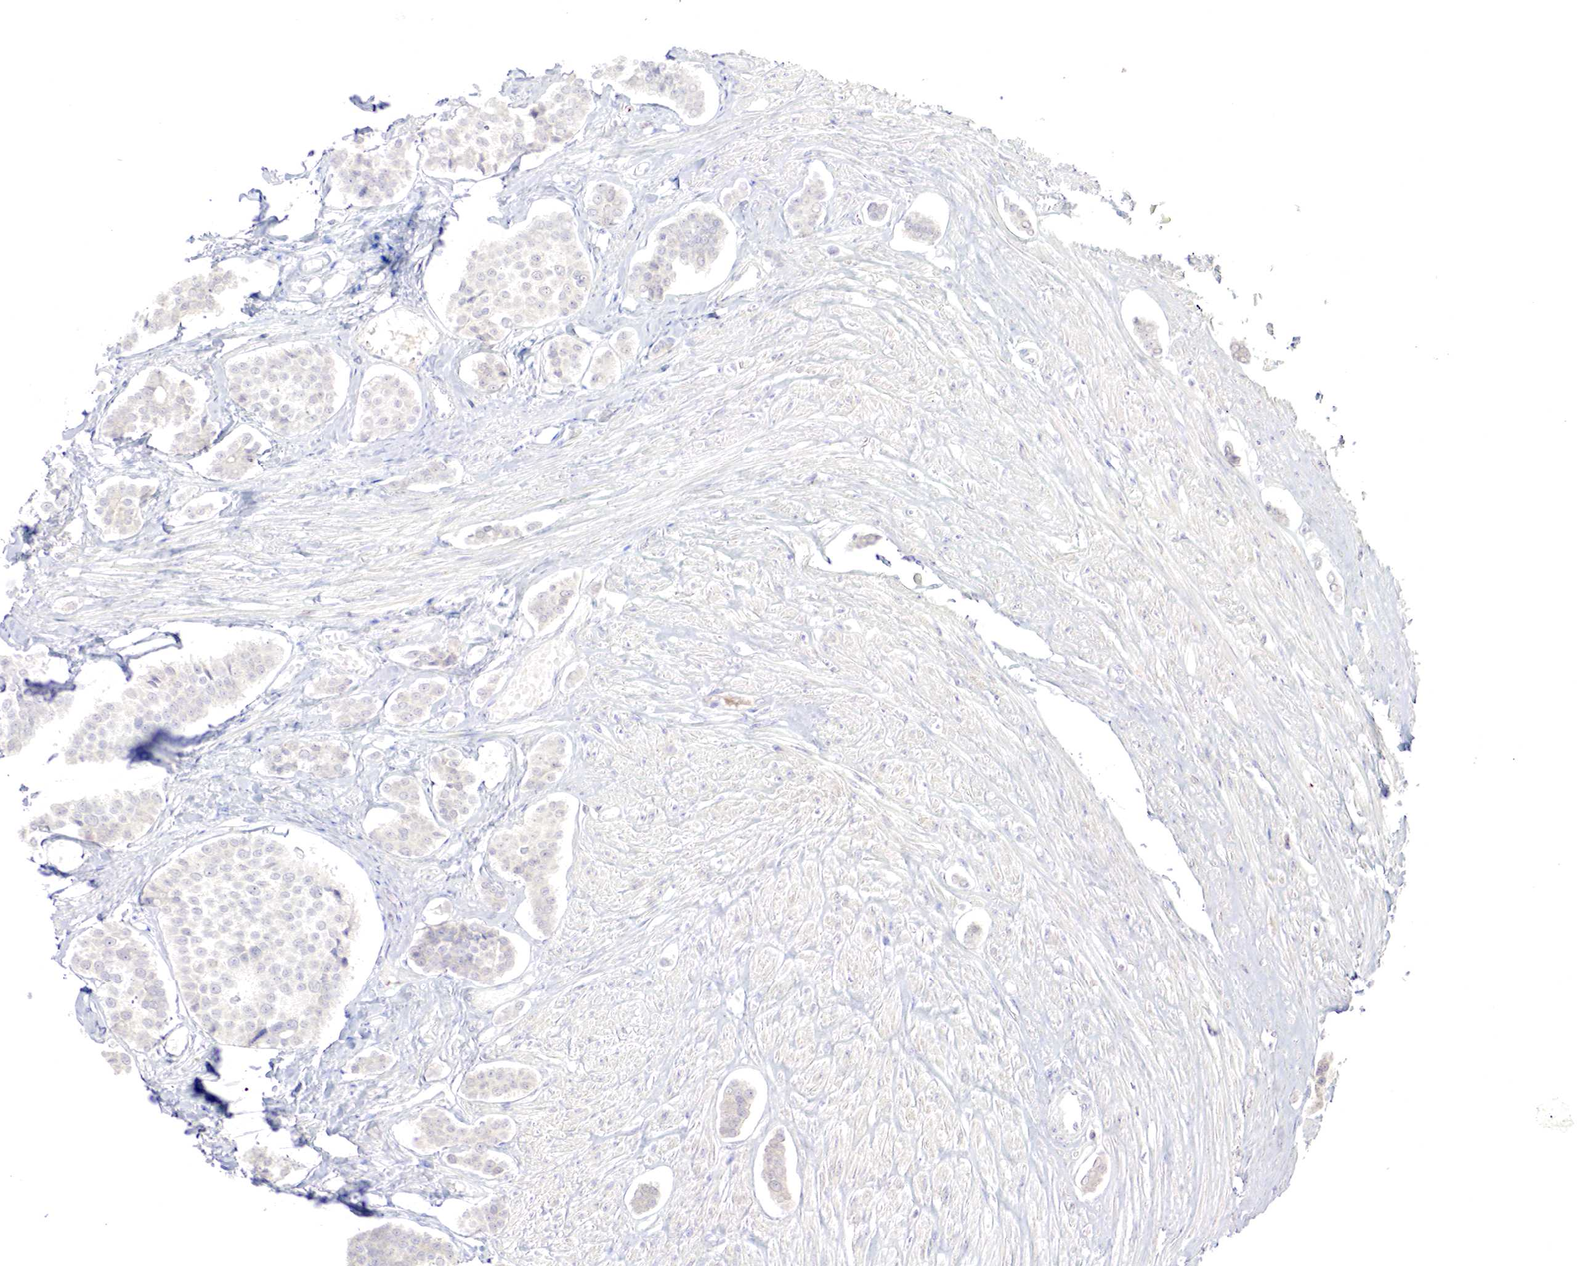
{"staining": {"intensity": "negative", "quantity": "none", "location": "none"}, "tissue": "carcinoid", "cell_type": "Tumor cells", "image_type": "cancer", "snomed": [{"axis": "morphology", "description": "Carcinoid, malignant, NOS"}, {"axis": "topography", "description": "Small intestine"}], "caption": "A photomicrograph of malignant carcinoid stained for a protein reveals no brown staining in tumor cells.", "gene": "GATA1", "patient": {"sex": "male", "age": 60}}